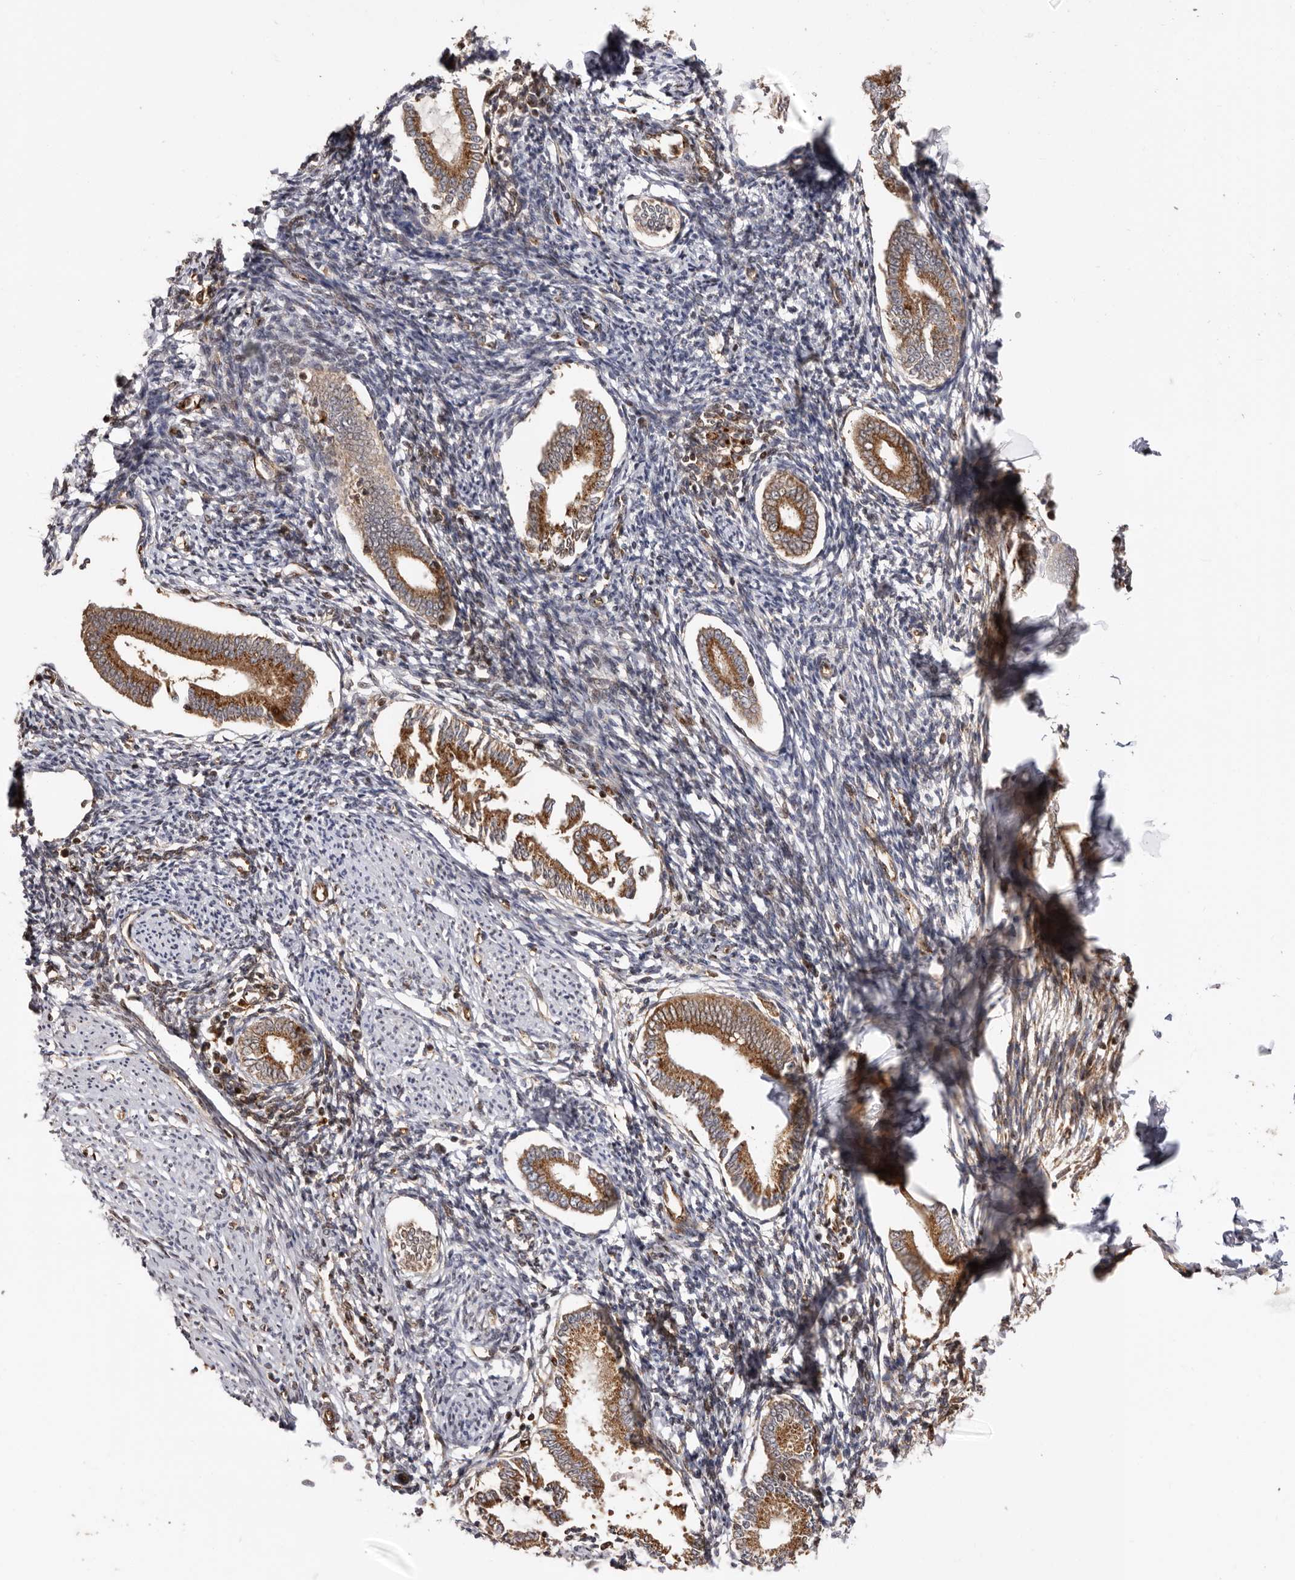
{"staining": {"intensity": "moderate", "quantity": "25%-75%", "location": "cytoplasmic/membranous"}, "tissue": "endometrium", "cell_type": "Cells in endometrial stroma", "image_type": "normal", "snomed": [{"axis": "morphology", "description": "Normal tissue, NOS"}, {"axis": "topography", "description": "Endometrium"}], "caption": "IHC histopathology image of normal human endometrium stained for a protein (brown), which reveals medium levels of moderate cytoplasmic/membranous staining in about 25%-75% of cells in endometrial stroma.", "gene": "GPR27", "patient": {"sex": "female", "age": 56}}